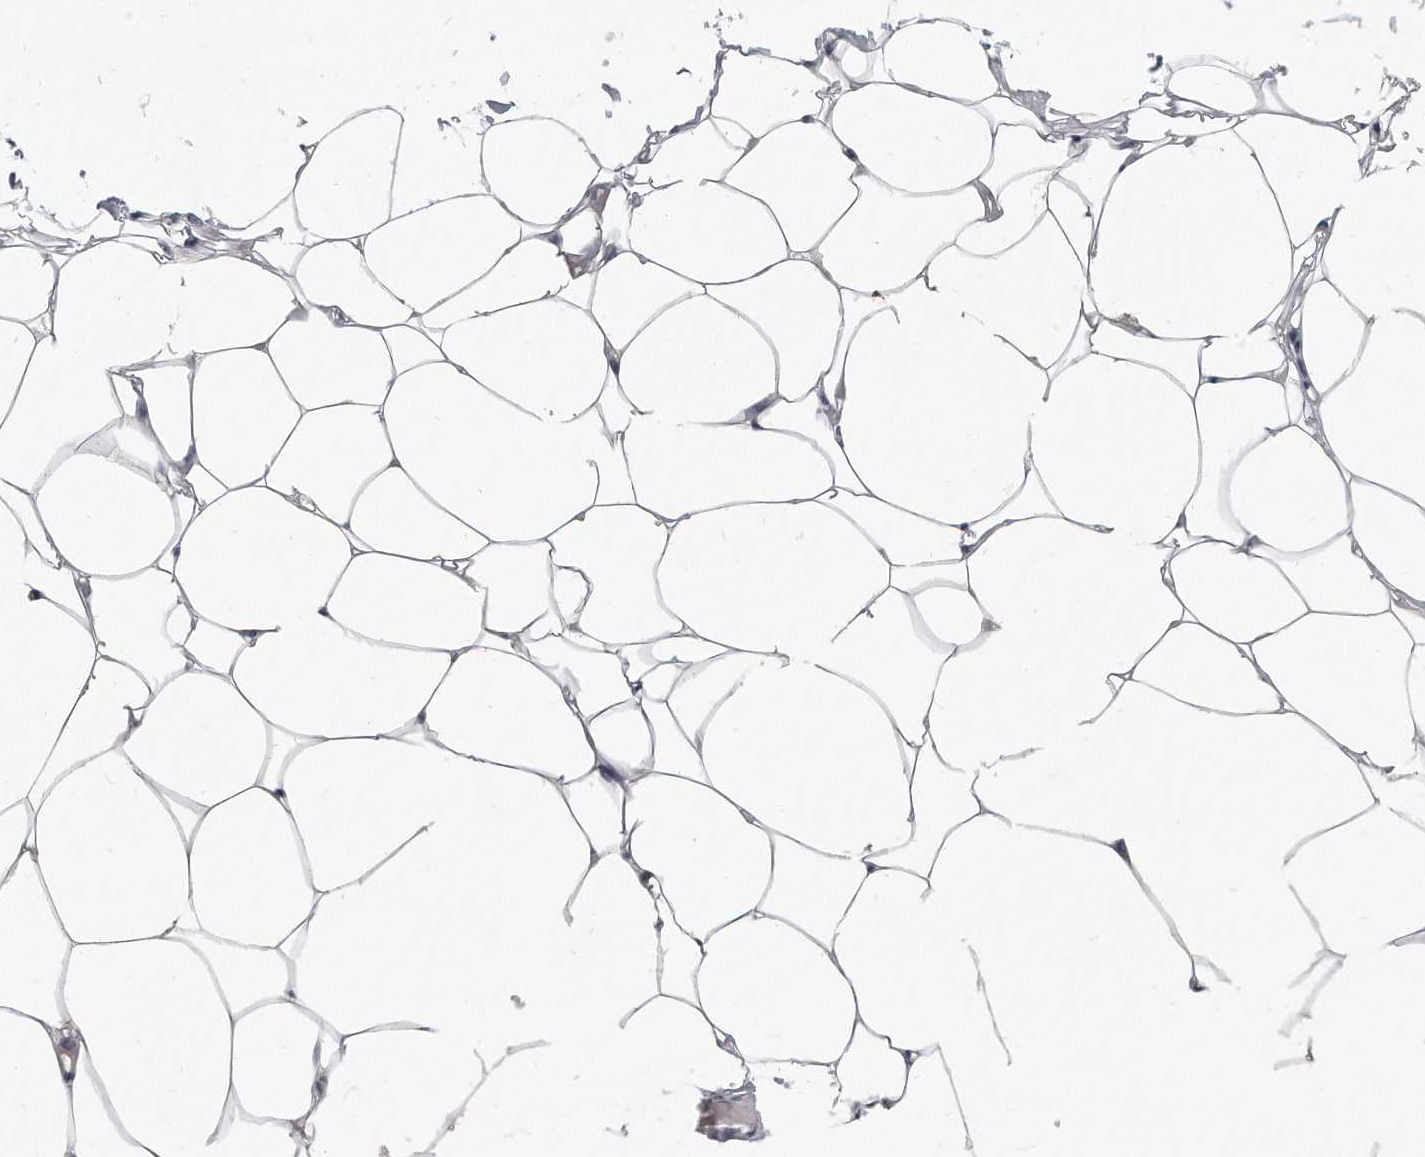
{"staining": {"intensity": "negative", "quantity": "none", "location": "none"}, "tissue": "adipose tissue", "cell_type": "Adipocytes", "image_type": "normal", "snomed": [{"axis": "morphology", "description": "Normal tissue, NOS"}, {"axis": "topography", "description": "Breast"}], "caption": "IHC image of benign adipose tissue: adipose tissue stained with DAB (3,3'-diaminobenzidine) reveals no significant protein staining in adipocytes.", "gene": "TFCP2L1", "patient": {"sex": "female", "age": 23}}